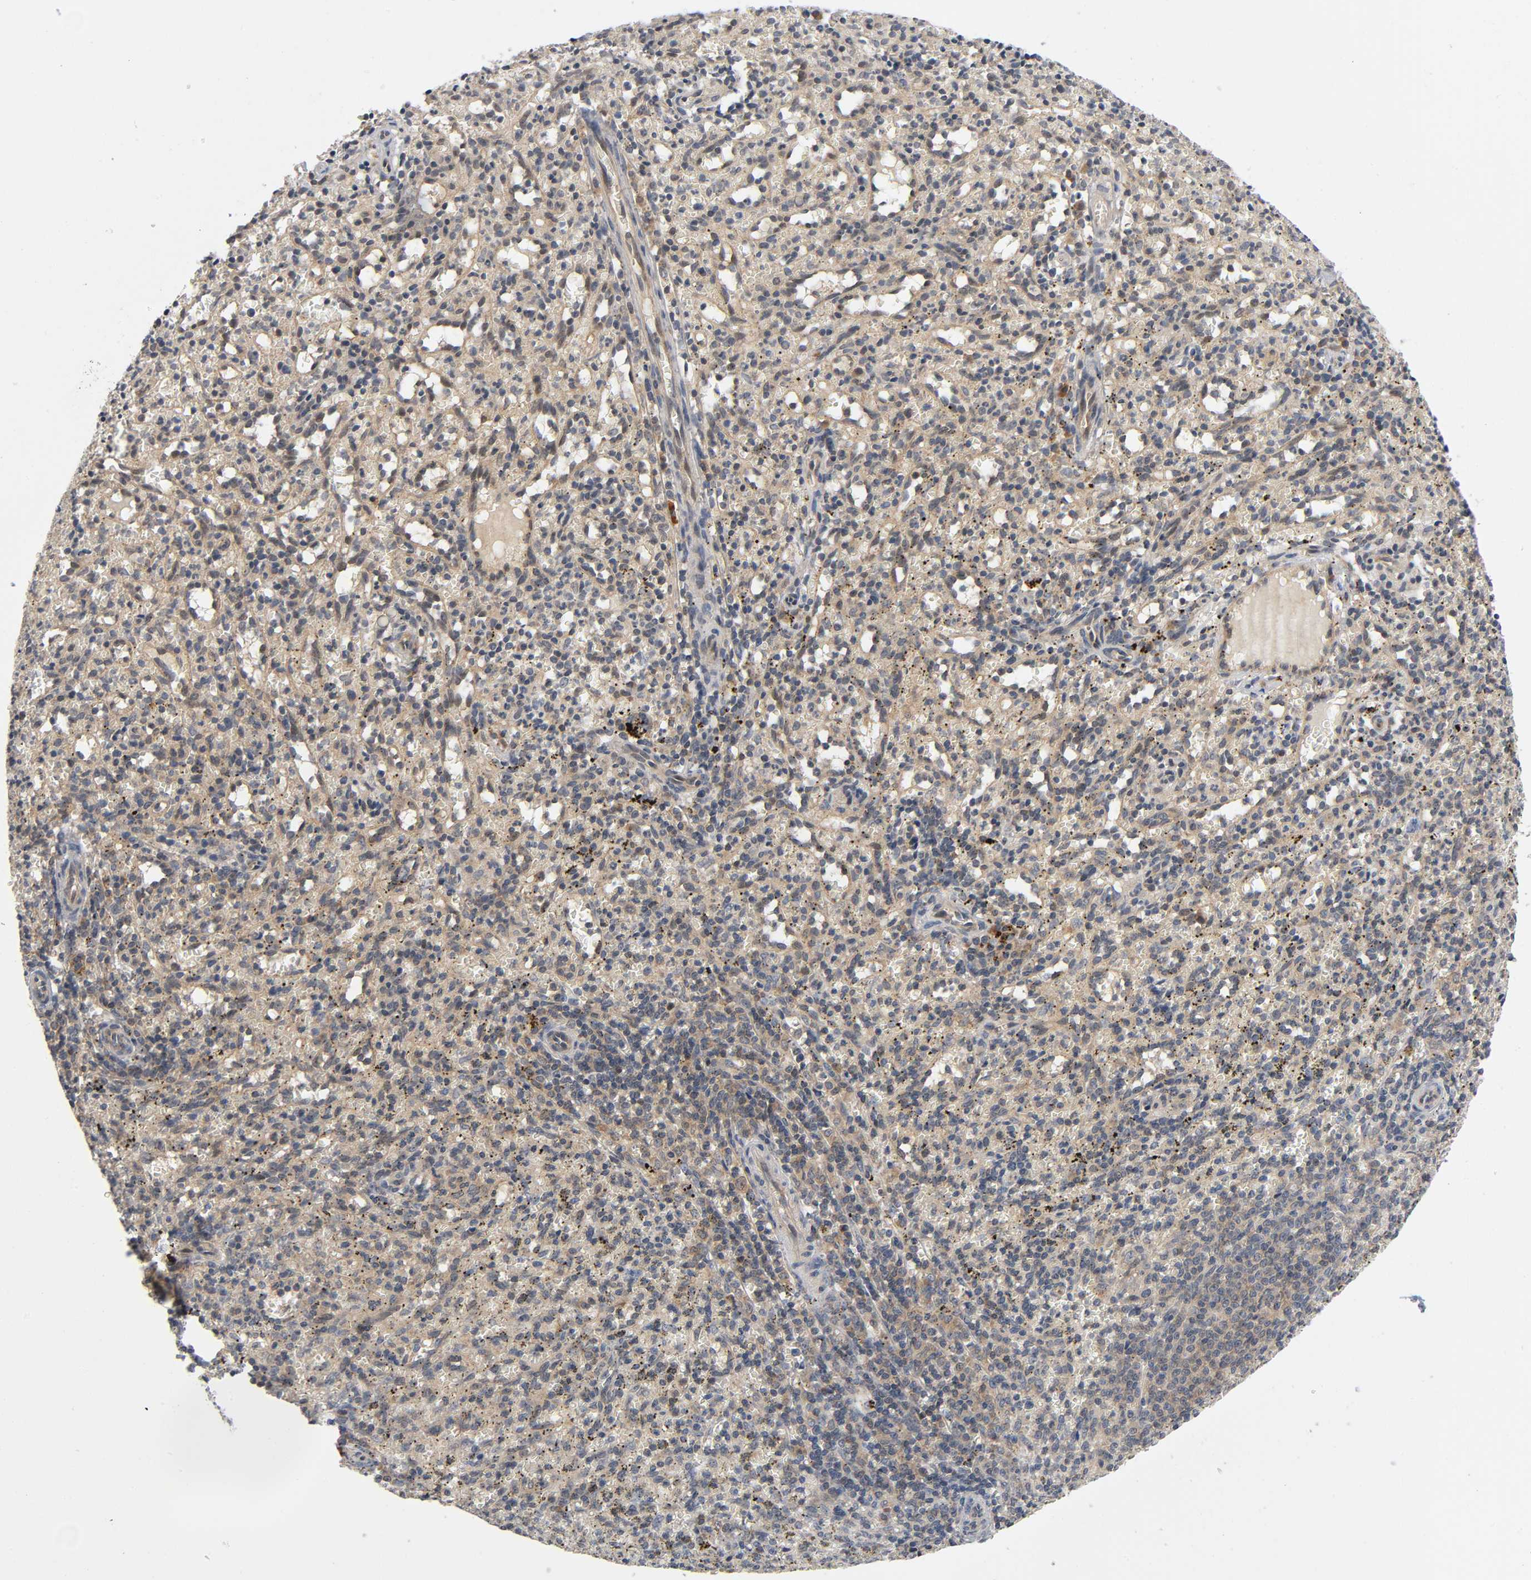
{"staining": {"intensity": "weak", "quantity": "<25%", "location": "cytoplasmic/membranous"}, "tissue": "spleen", "cell_type": "Cells in red pulp", "image_type": "normal", "snomed": [{"axis": "morphology", "description": "Normal tissue, NOS"}, {"axis": "topography", "description": "Spleen"}], "caption": "This is a histopathology image of immunohistochemistry (IHC) staining of unremarkable spleen, which shows no staining in cells in red pulp. (DAB (3,3'-diaminobenzidine) IHC, high magnification).", "gene": "MAPK8", "patient": {"sex": "female", "age": 10}}